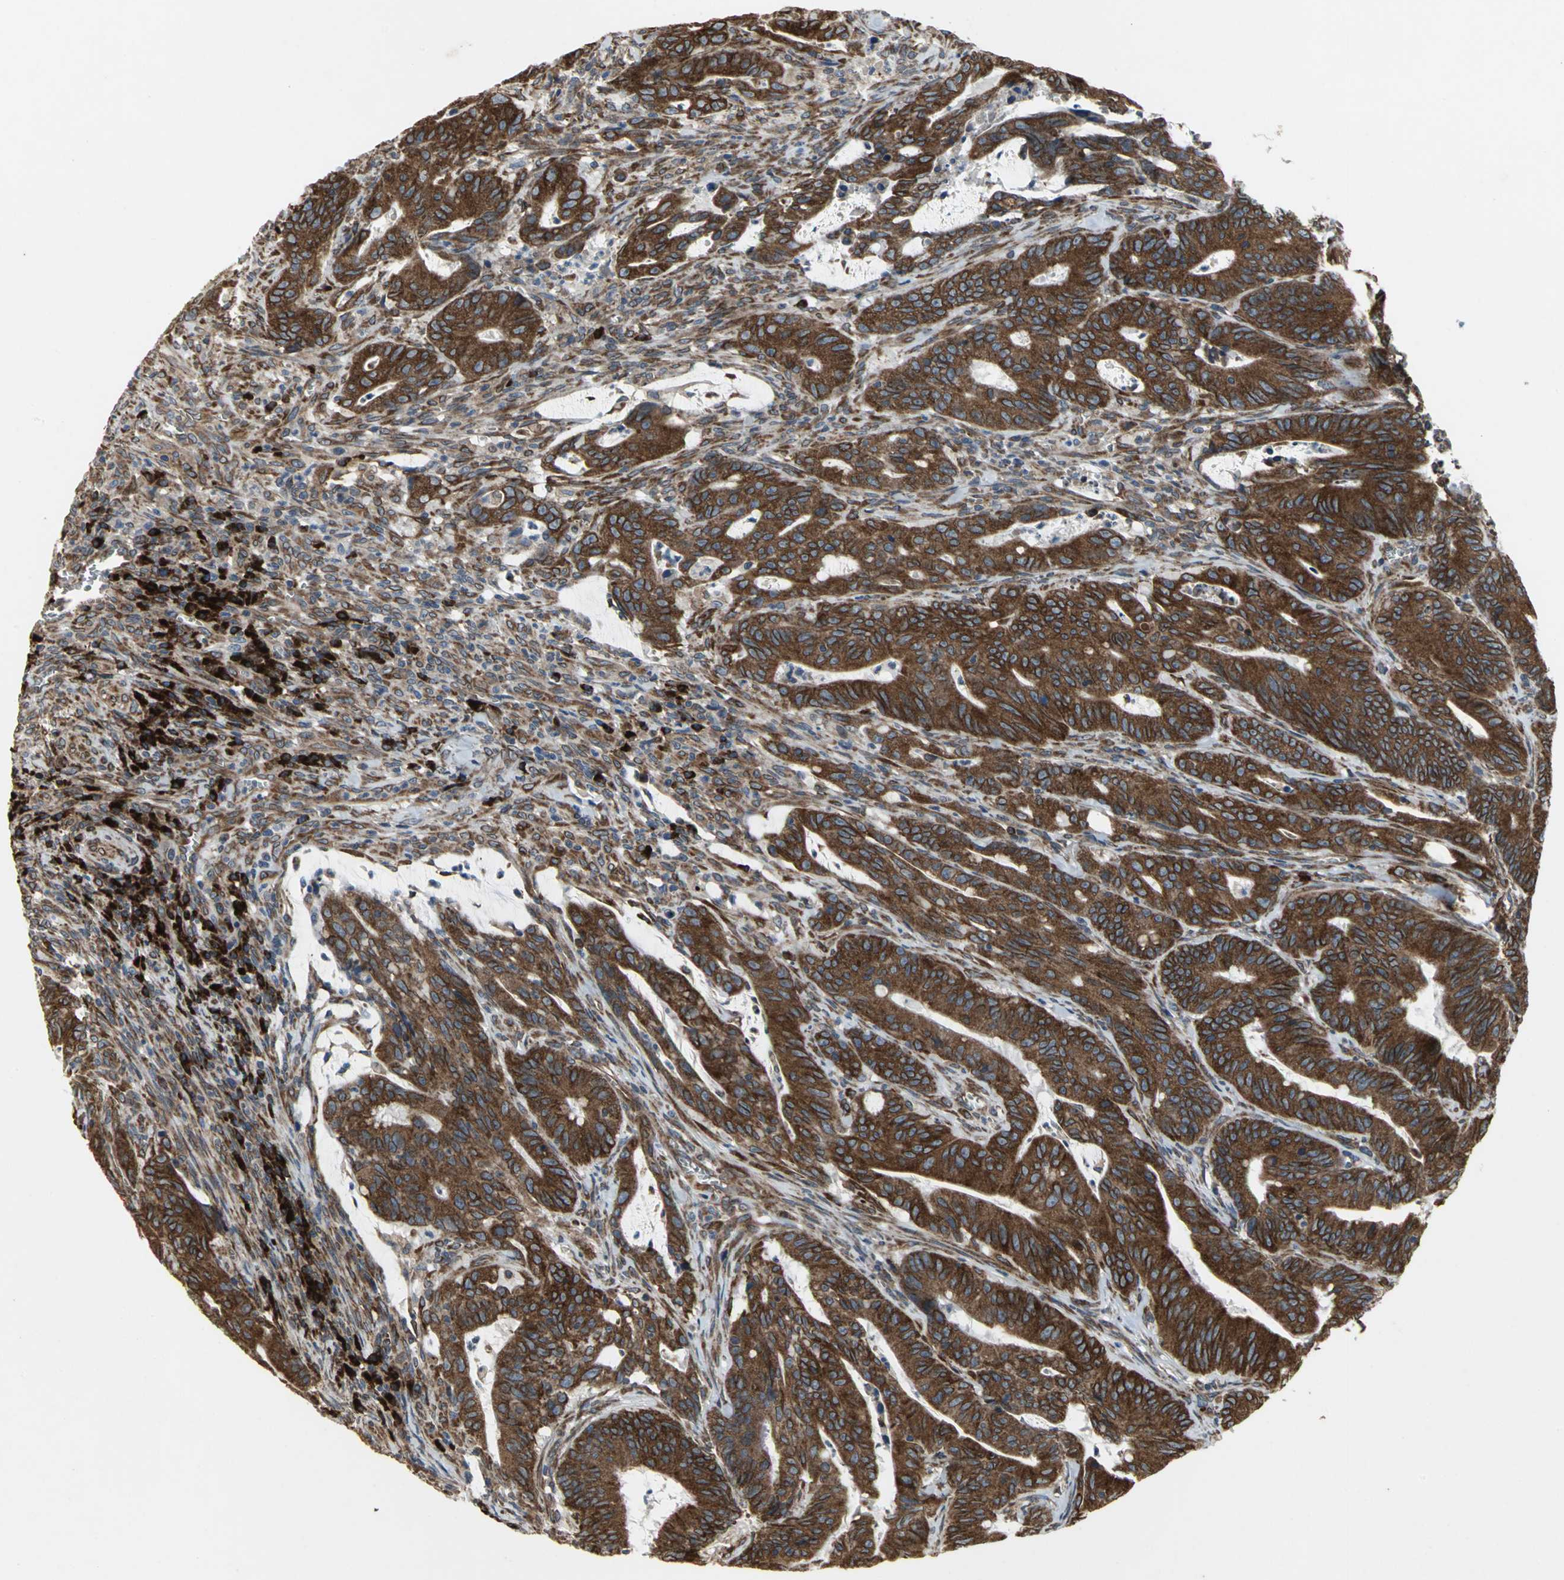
{"staining": {"intensity": "strong", "quantity": ">75%", "location": "cytoplasmic/membranous"}, "tissue": "colorectal cancer", "cell_type": "Tumor cells", "image_type": "cancer", "snomed": [{"axis": "morphology", "description": "Adenocarcinoma, NOS"}, {"axis": "topography", "description": "Colon"}], "caption": "Strong cytoplasmic/membranous protein staining is appreciated in about >75% of tumor cells in colorectal adenocarcinoma.", "gene": "SYVN1", "patient": {"sex": "male", "age": 45}}